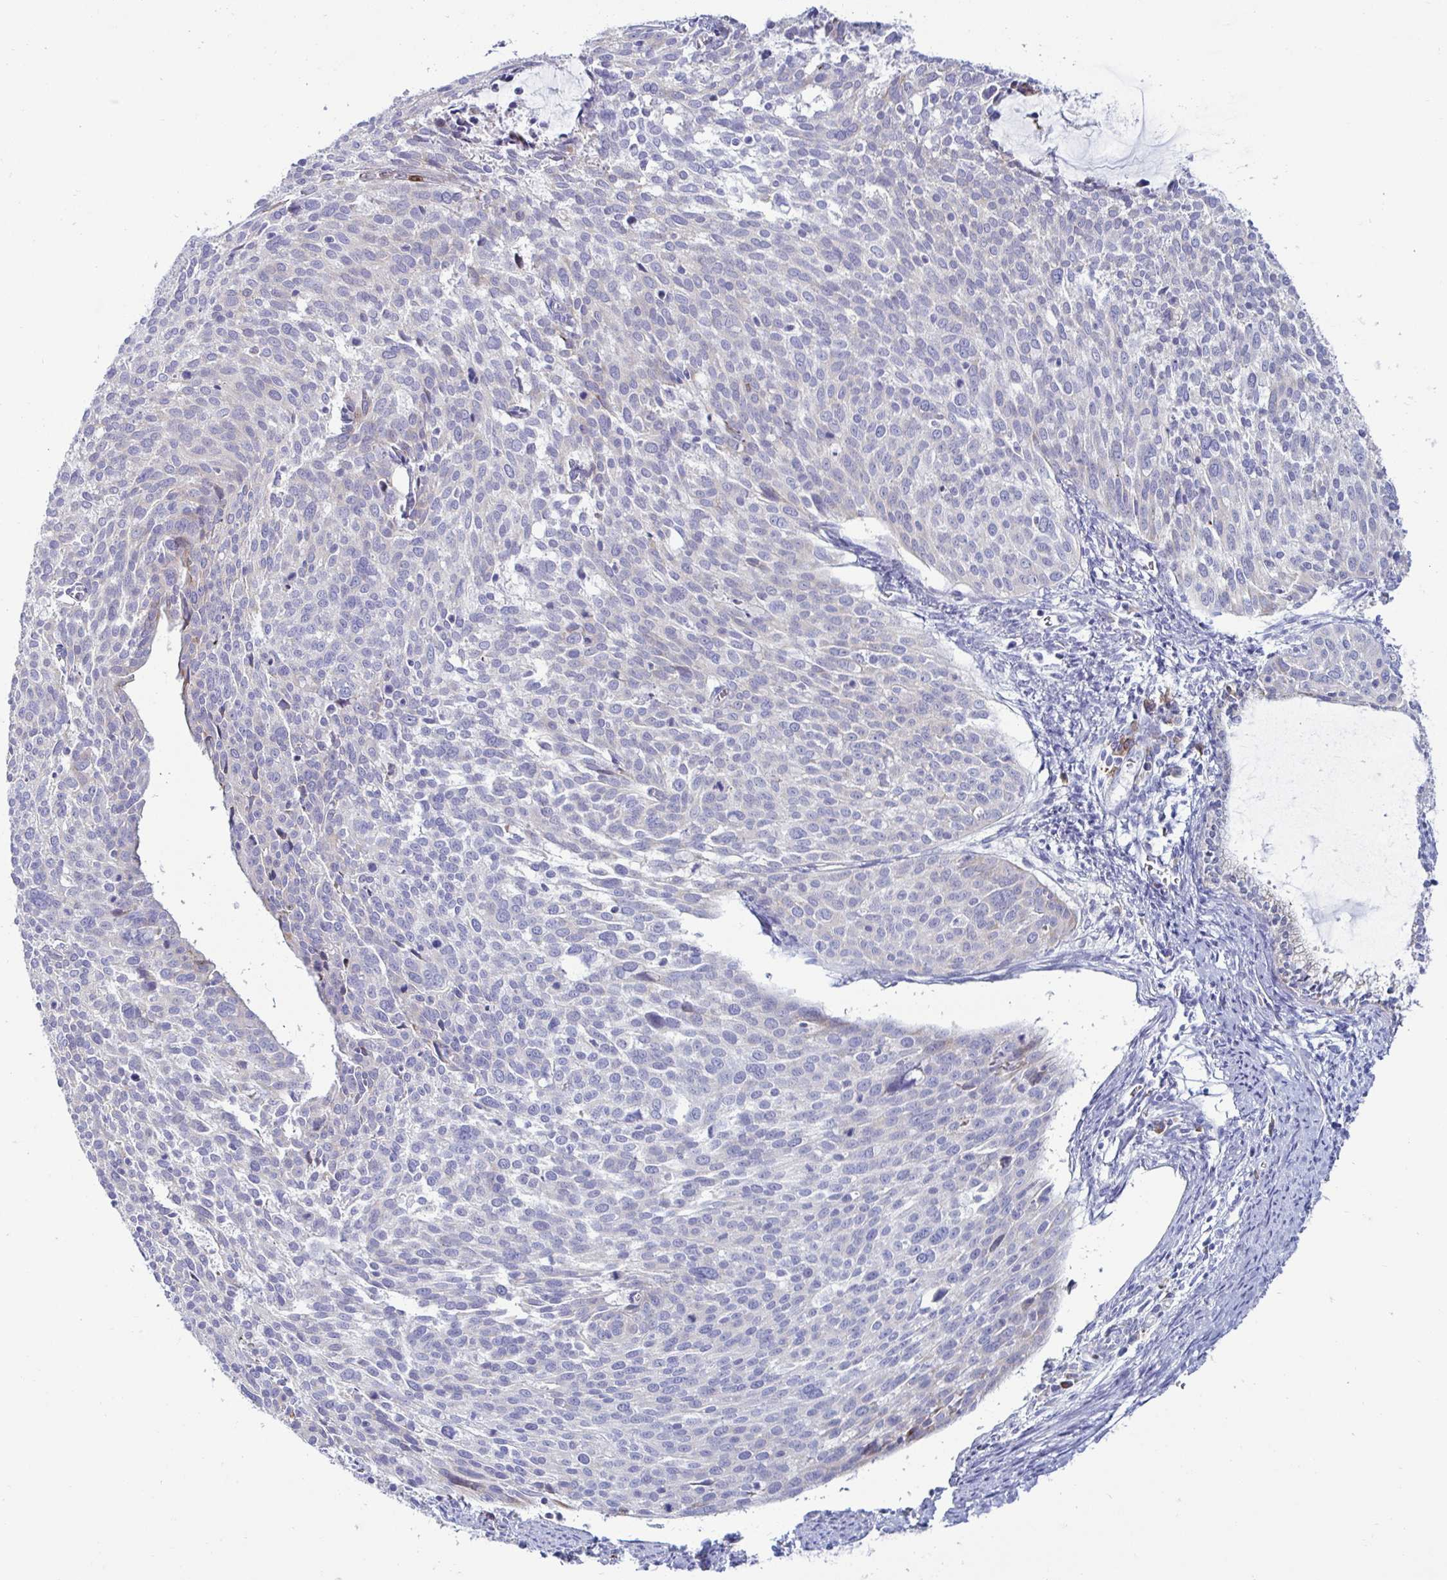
{"staining": {"intensity": "negative", "quantity": "none", "location": "none"}, "tissue": "cervical cancer", "cell_type": "Tumor cells", "image_type": "cancer", "snomed": [{"axis": "morphology", "description": "Squamous cell carcinoma, NOS"}, {"axis": "topography", "description": "Cervix"}], "caption": "A photomicrograph of human cervical squamous cell carcinoma is negative for staining in tumor cells. (DAB (3,3'-diaminobenzidine) immunohistochemistry (IHC) with hematoxylin counter stain).", "gene": "TFPI2", "patient": {"sex": "female", "age": 39}}